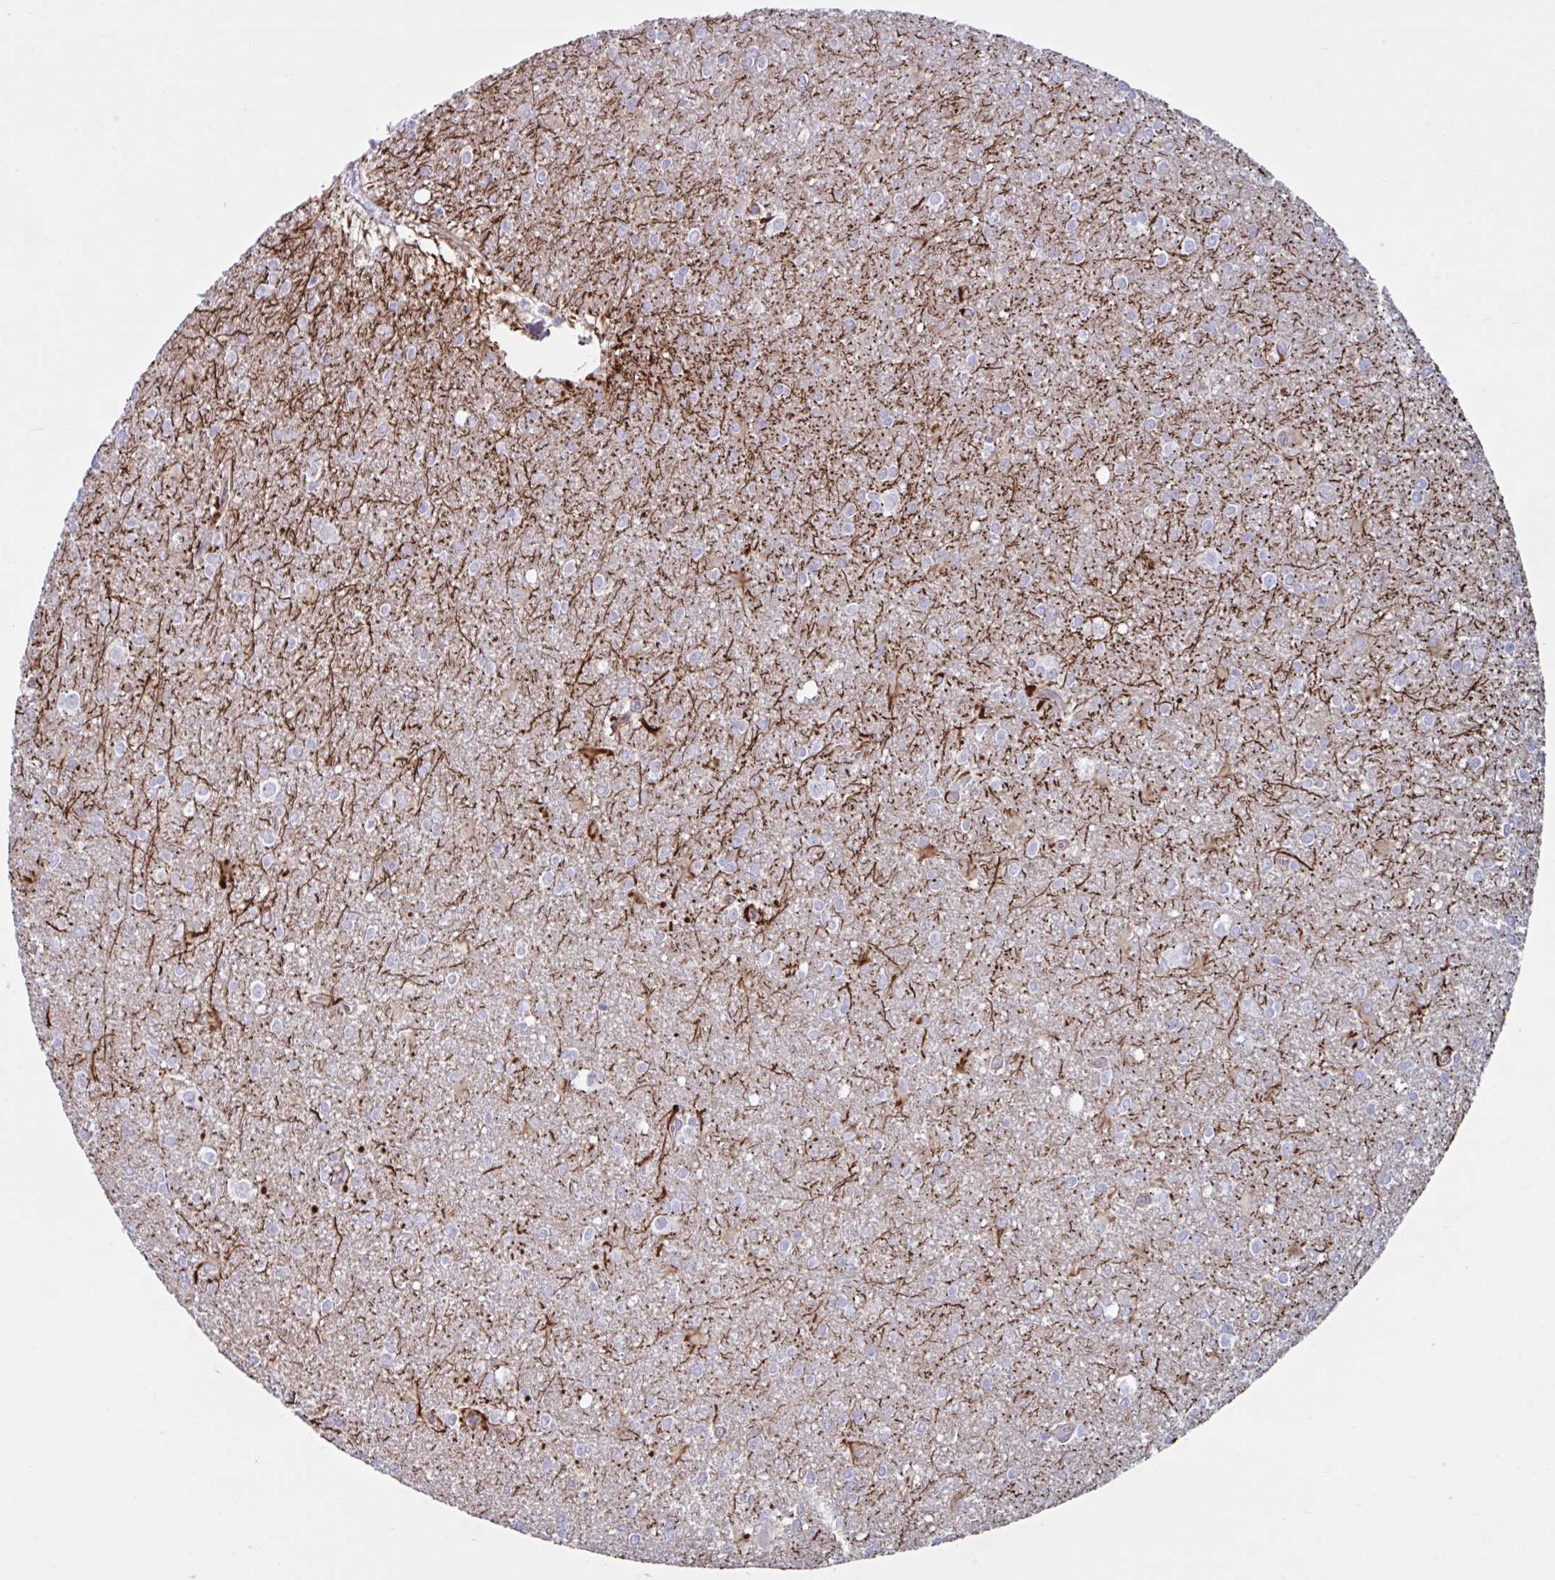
{"staining": {"intensity": "negative", "quantity": "none", "location": "none"}, "tissue": "glioma", "cell_type": "Tumor cells", "image_type": "cancer", "snomed": [{"axis": "morphology", "description": "Glioma, malignant, High grade"}, {"axis": "topography", "description": "Brain"}], "caption": "This is a histopathology image of IHC staining of glioma, which shows no positivity in tumor cells.", "gene": "TMEM86B", "patient": {"sex": "male", "age": 48}}